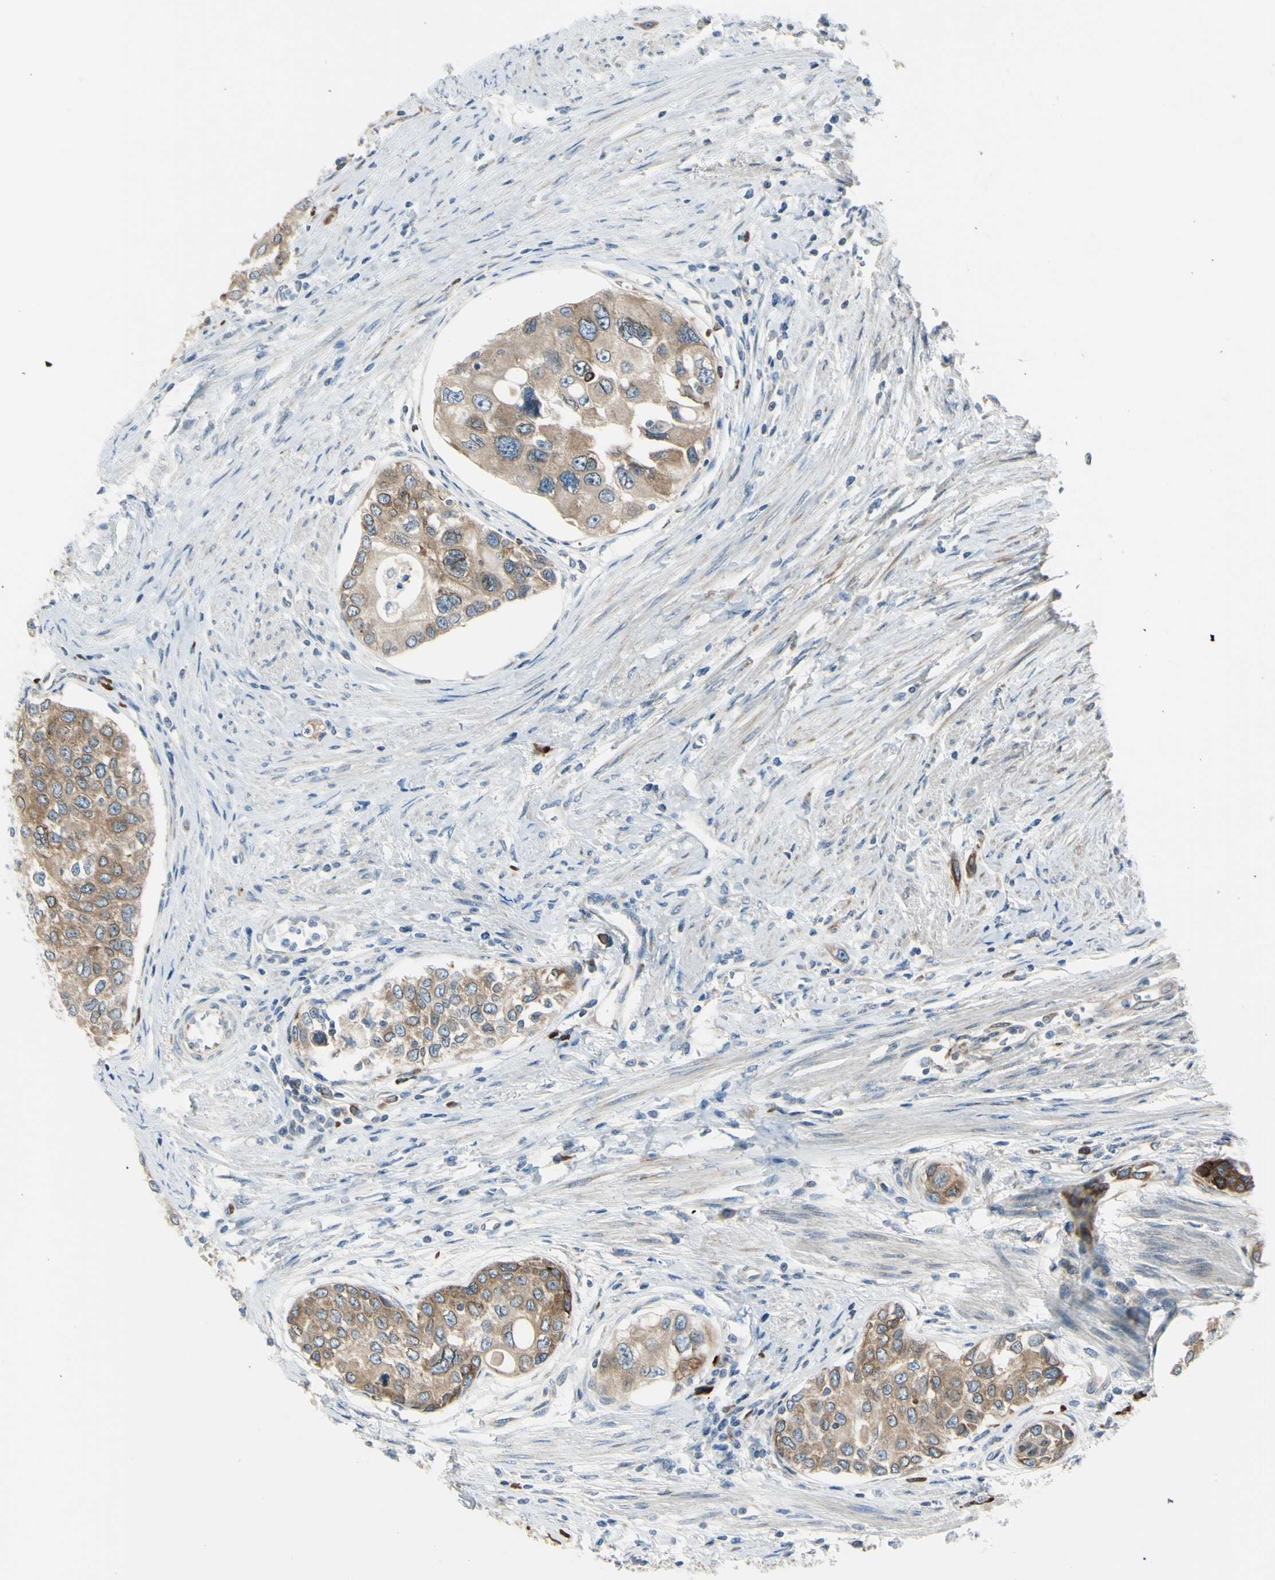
{"staining": {"intensity": "moderate", "quantity": ">75%", "location": "cytoplasmic/membranous"}, "tissue": "urothelial cancer", "cell_type": "Tumor cells", "image_type": "cancer", "snomed": [{"axis": "morphology", "description": "Urothelial carcinoma, High grade"}, {"axis": "topography", "description": "Urinary bladder"}], "caption": "This micrograph demonstrates urothelial carcinoma (high-grade) stained with IHC to label a protein in brown. The cytoplasmic/membranous of tumor cells show moderate positivity for the protein. Nuclei are counter-stained blue.", "gene": "SELENOS", "patient": {"sex": "female", "age": 56}}